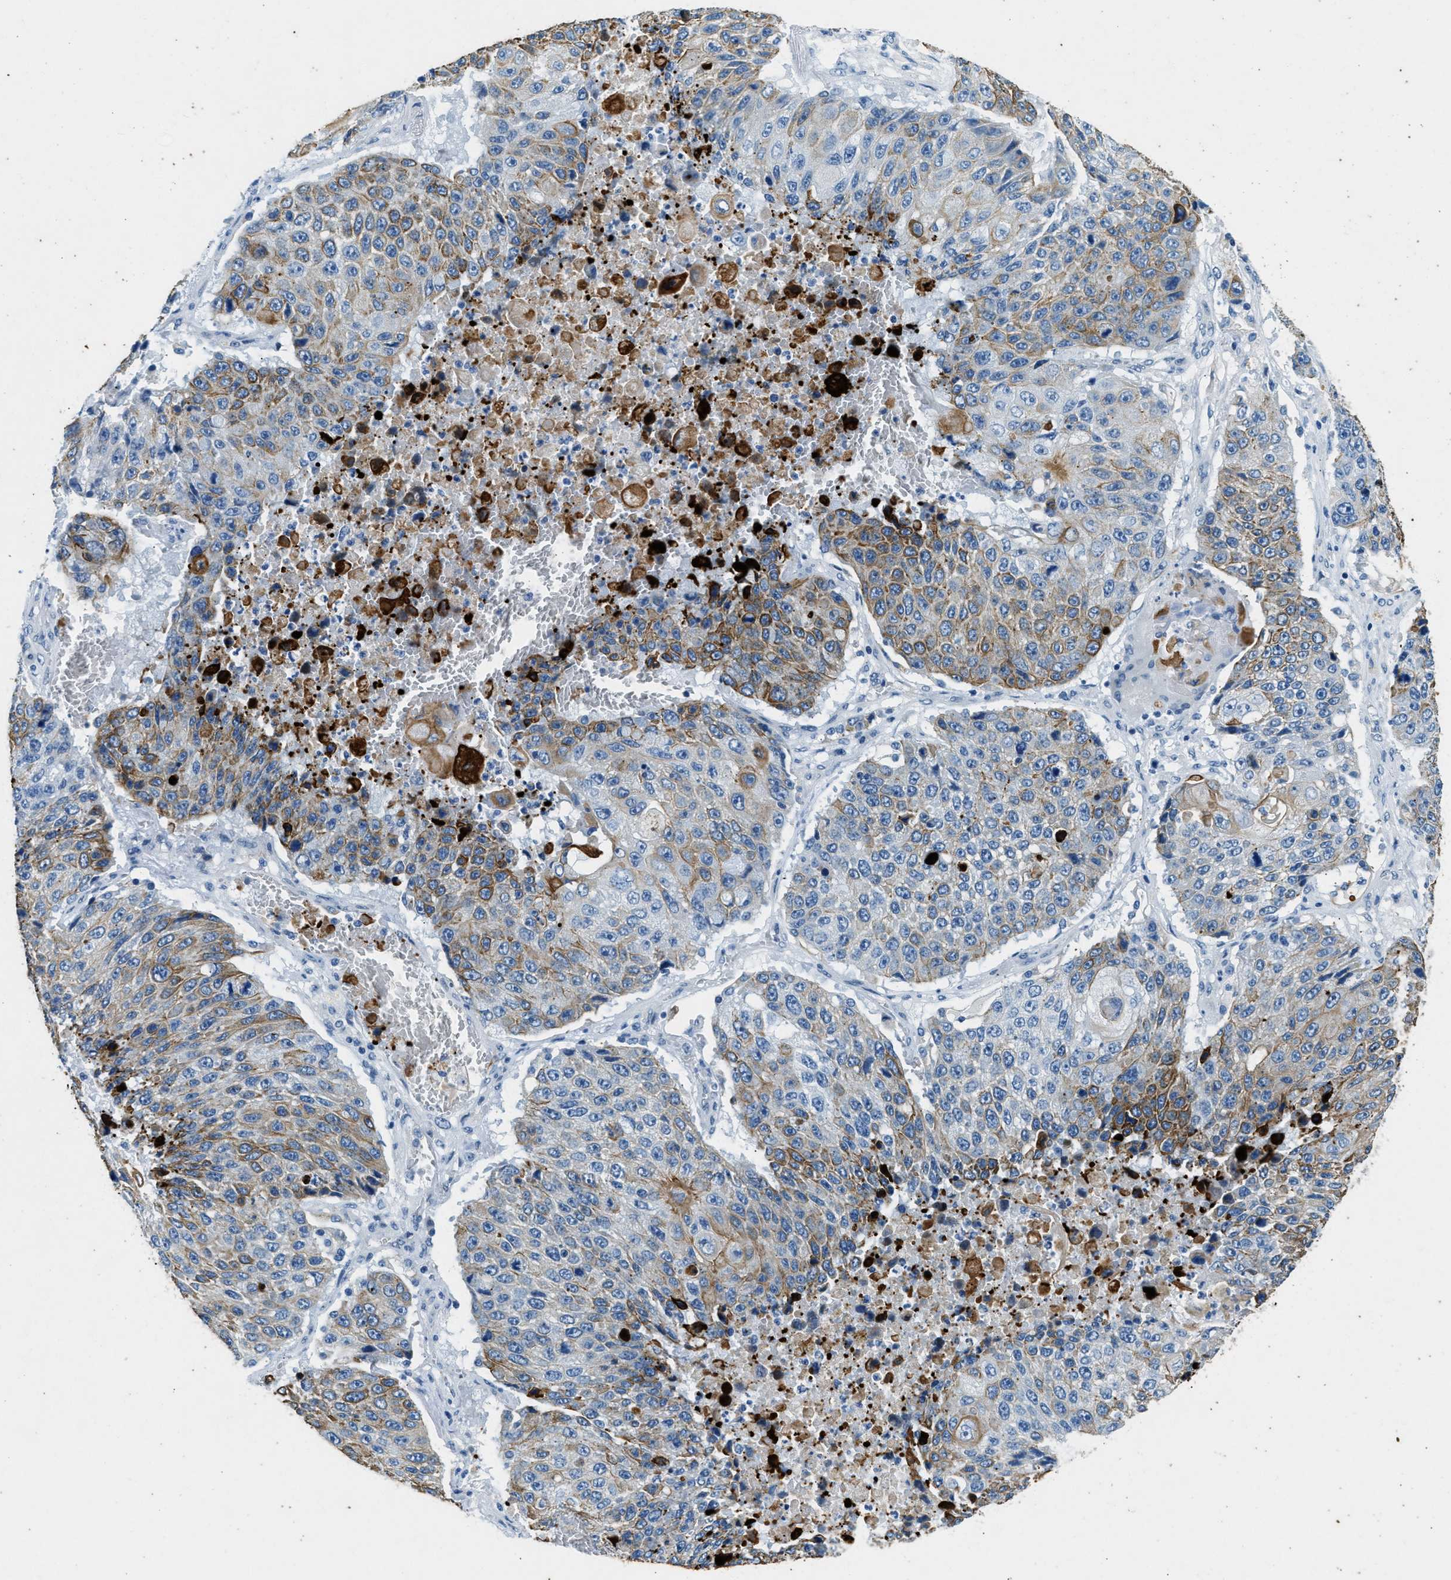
{"staining": {"intensity": "moderate", "quantity": "25%-75%", "location": "cytoplasmic/membranous"}, "tissue": "lung cancer", "cell_type": "Tumor cells", "image_type": "cancer", "snomed": [{"axis": "morphology", "description": "Squamous cell carcinoma, NOS"}, {"axis": "topography", "description": "Lung"}], "caption": "This micrograph reveals squamous cell carcinoma (lung) stained with immunohistochemistry to label a protein in brown. The cytoplasmic/membranous of tumor cells show moderate positivity for the protein. Nuclei are counter-stained blue.", "gene": "CFAP20", "patient": {"sex": "male", "age": 61}}